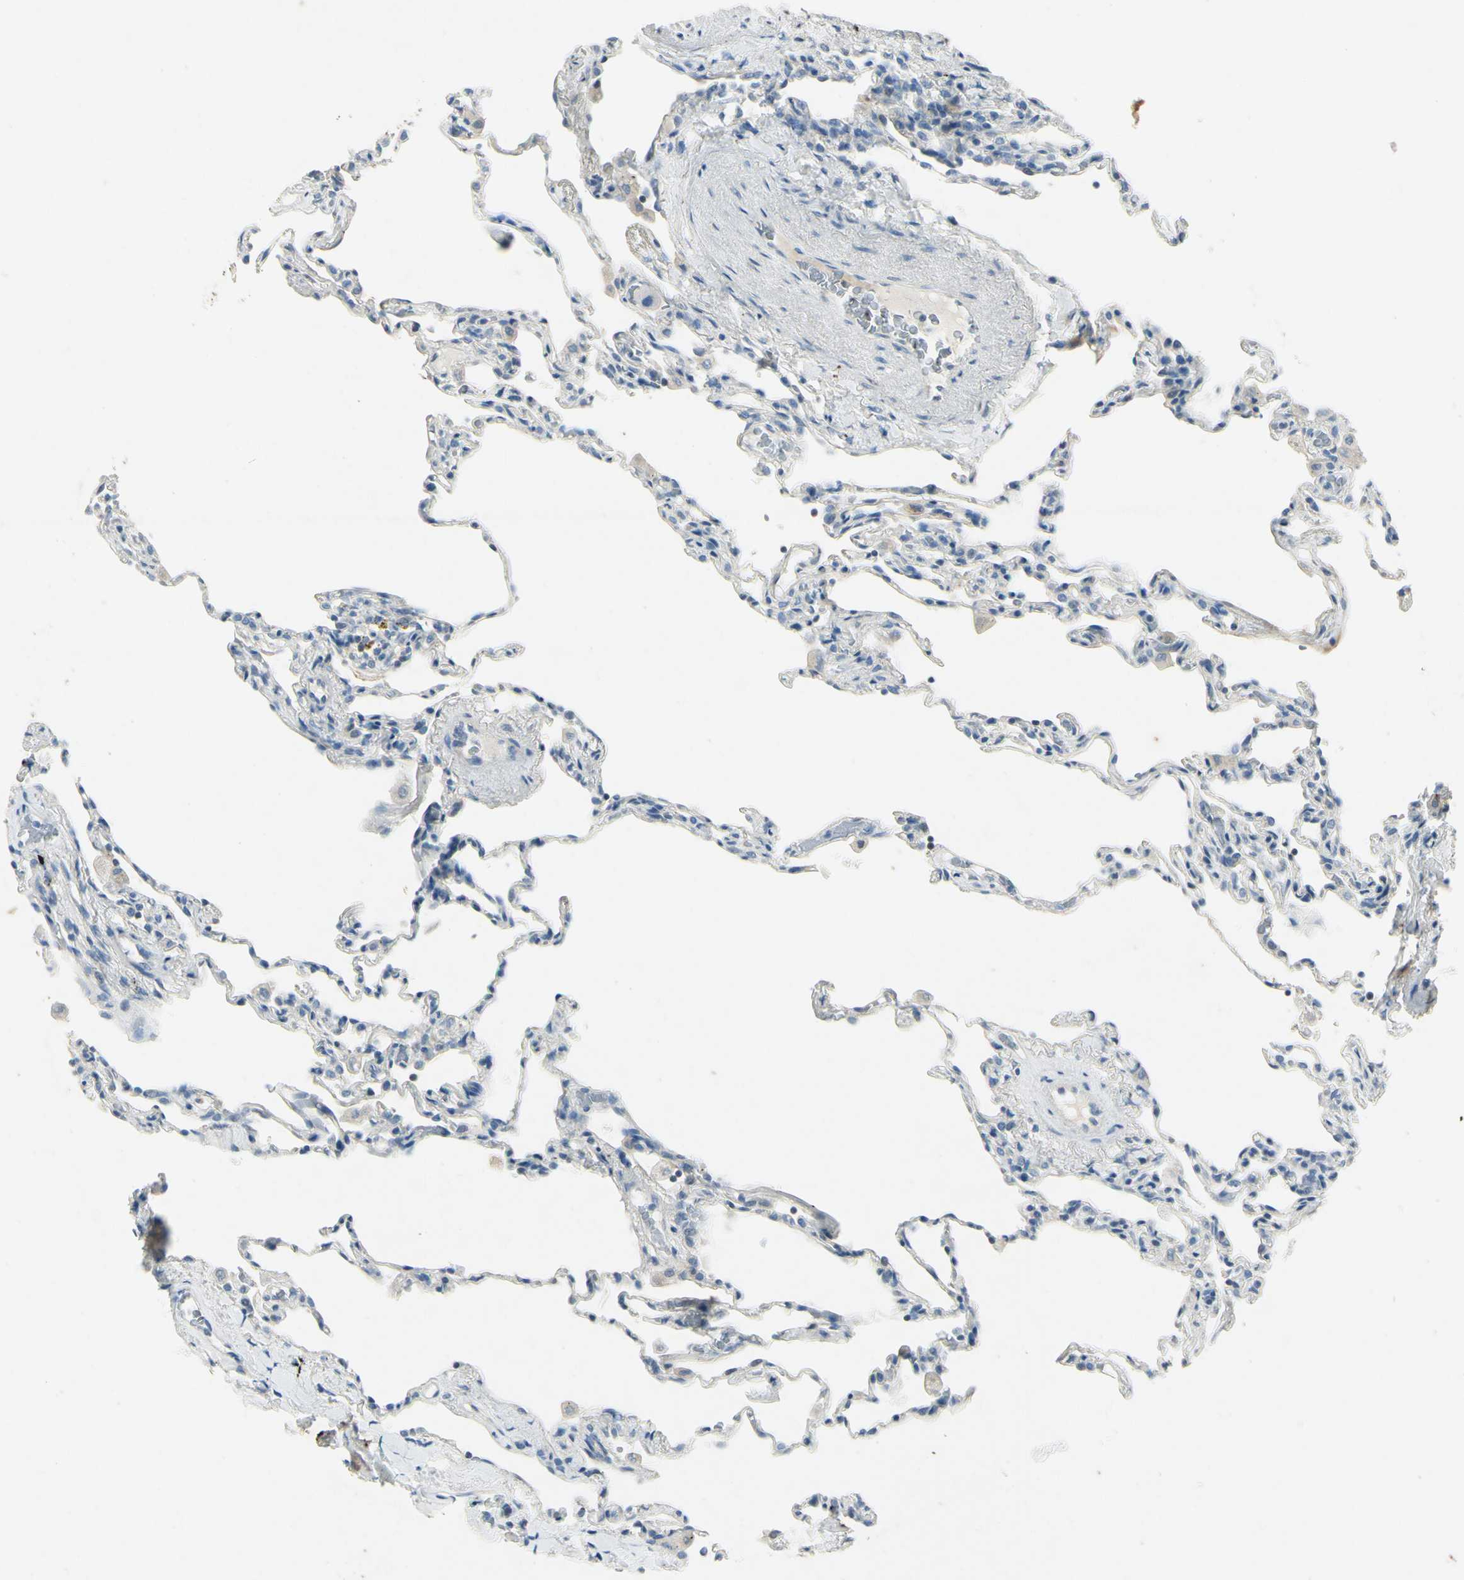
{"staining": {"intensity": "negative", "quantity": "none", "location": "none"}, "tissue": "lung", "cell_type": "Alveolar cells", "image_type": "normal", "snomed": [{"axis": "morphology", "description": "Normal tissue, NOS"}, {"axis": "topography", "description": "Lung"}], "caption": "Benign lung was stained to show a protein in brown. There is no significant expression in alveolar cells. (Immunohistochemistry (ihc), brightfield microscopy, high magnification).", "gene": "SNAP91", "patient": {"sex": "male", "age": 59}}